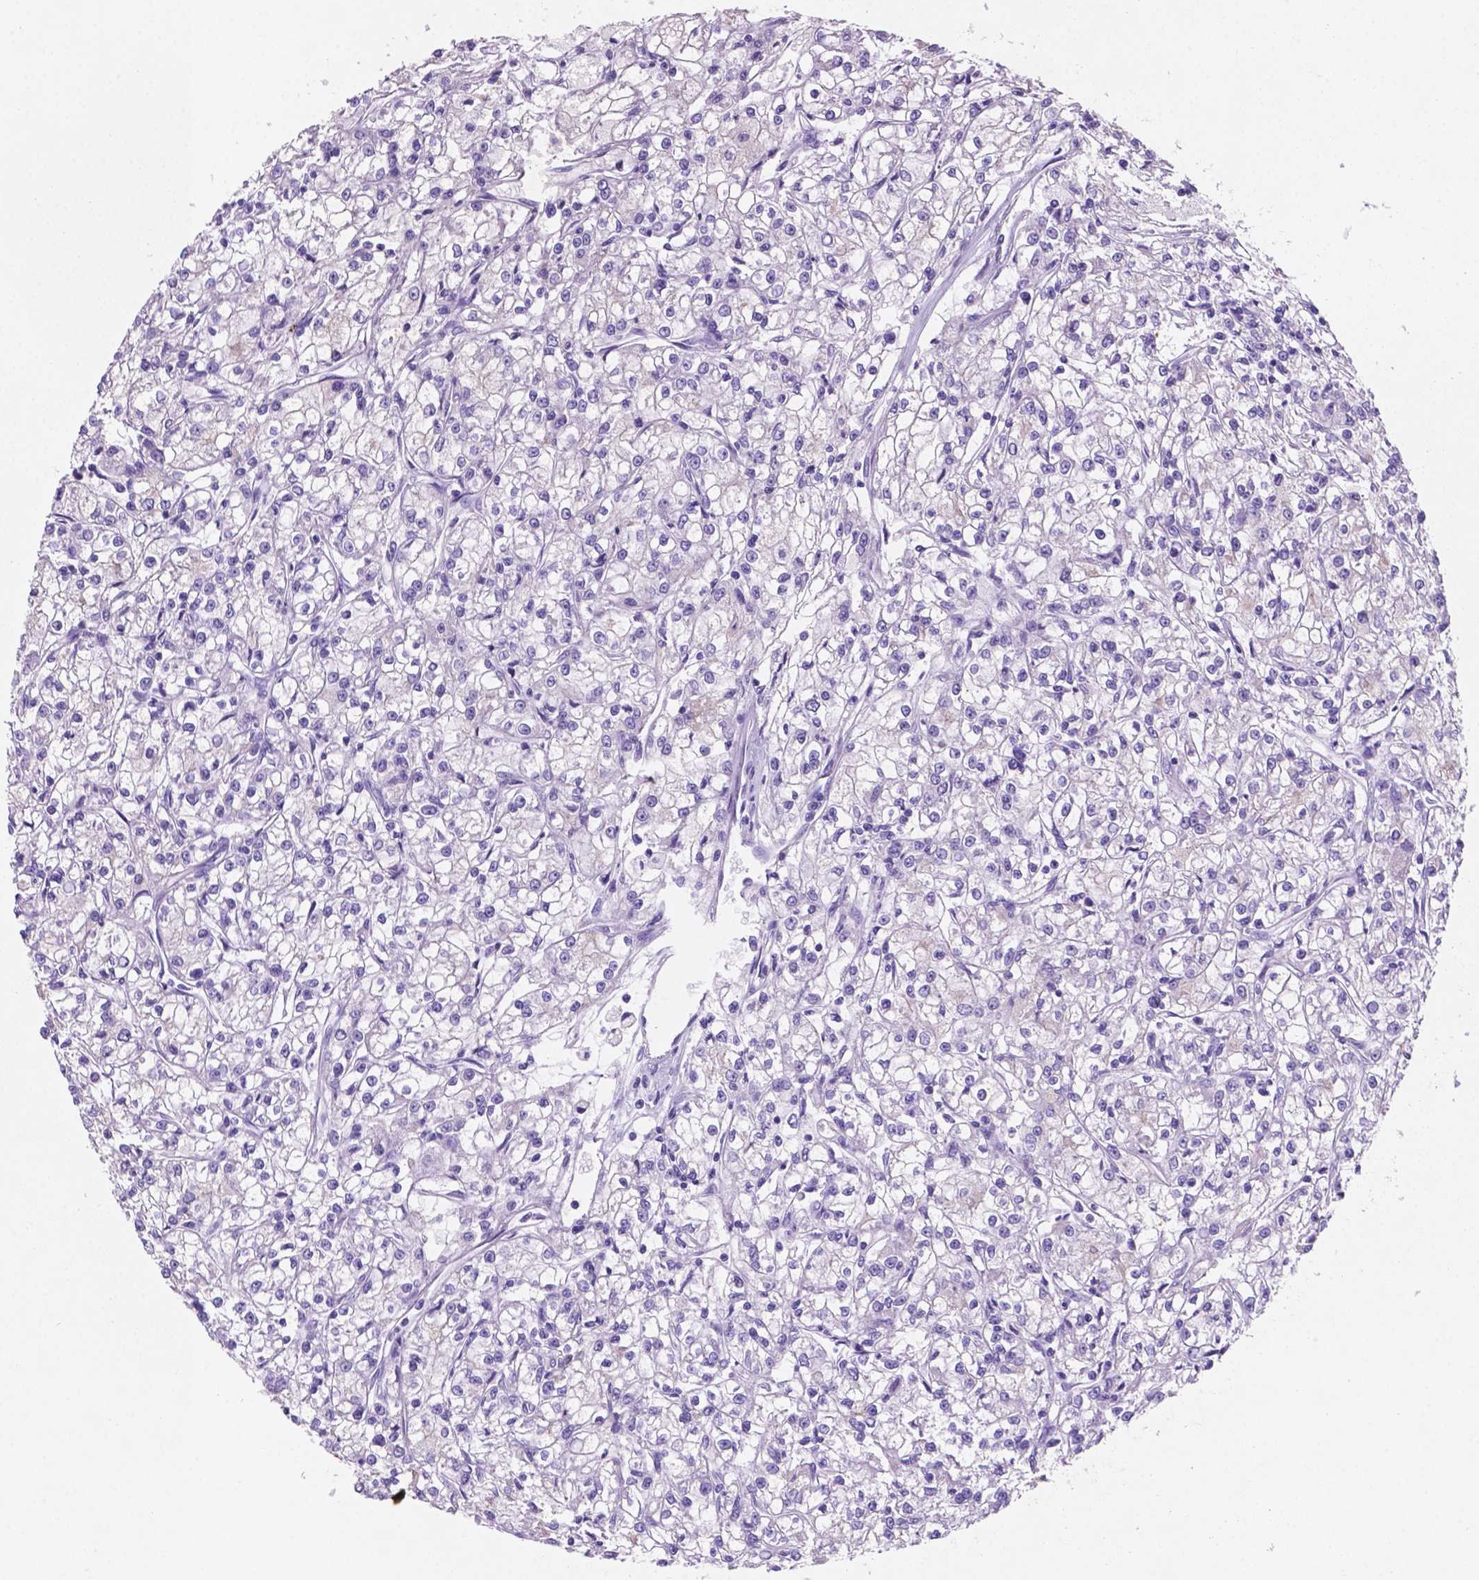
{"staining": {"intensity": "negative", "quantity": "none", "location": "none"}, "tissue": "renal cancer", "cell_type": "Tumor cells", "image_type": "cancer", "snomed": [{"axis": "morphology", "description": "Adenocarcinoma, NOS"}, {"axis": "topography", "description": "Kidney"}], "caption": "DAB (3,3'-diaminobenzidine) immunohistochemical staining of renal adenocarcinoma demonstrates no significant staining in tumor cells.", "gene": "EBLN2", "patient": {"sex": "female", "age": 59}}